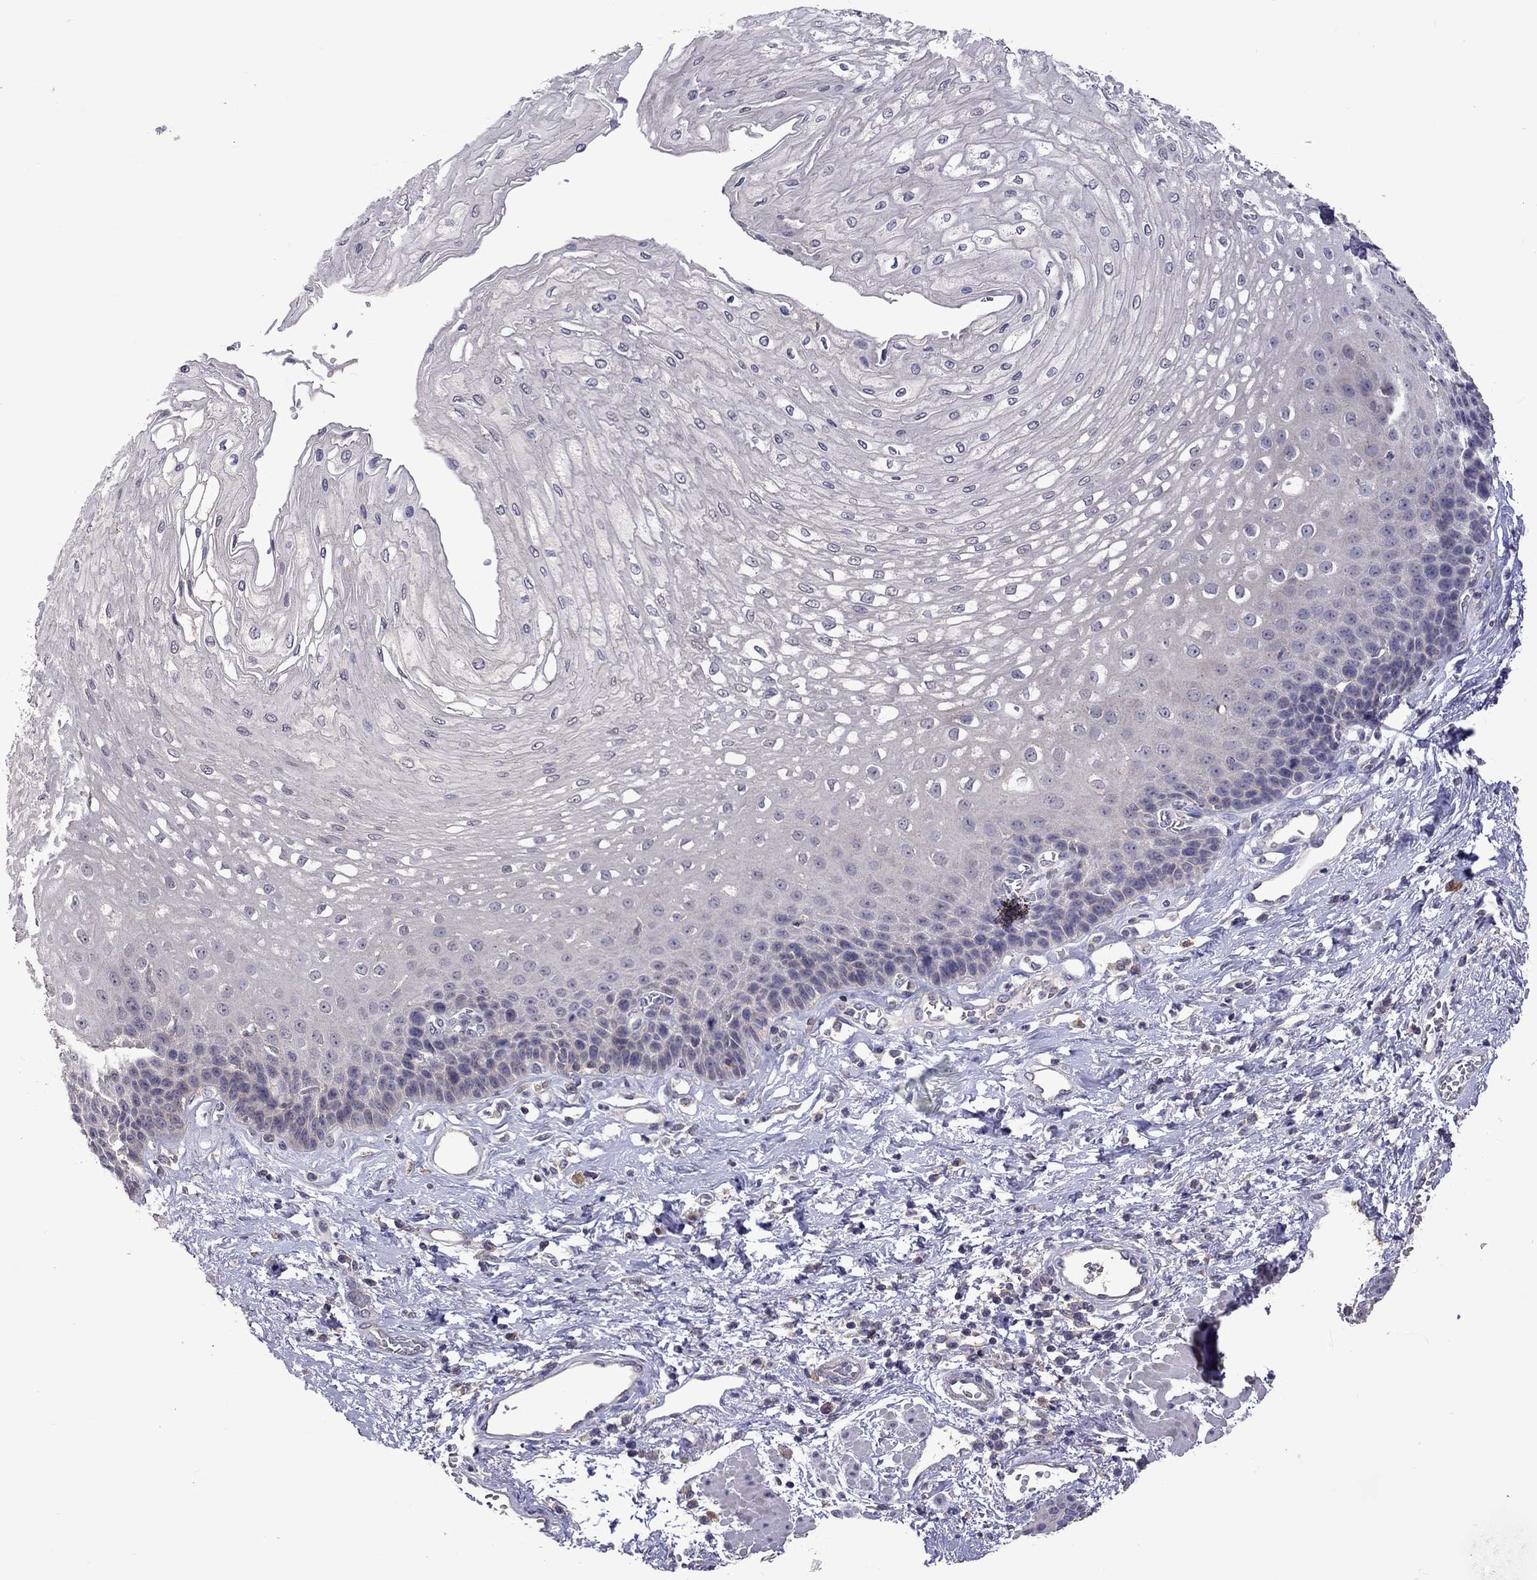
{"staining": {"intensity": "negative", "quantity": "none", "location": "none"}, "tissue": "esophagus", "cell_type": "Squamous epithelial cells", "image_type": "normal", "snomed": [{"axis": "morphology", "description": "Normal tissue, NOS"}, {"axis": "topography", "description": "Esophagus"}], "caption": "Immunohistochemical staining of benign human esophagus shows no significant expression in squamous epithelial cells. (DAB (3,3'-diaminobenzidine) immunohistochemistry, high magnification).", "gene": "RTP5", "patient": {"sex": "female", "age": 62}}